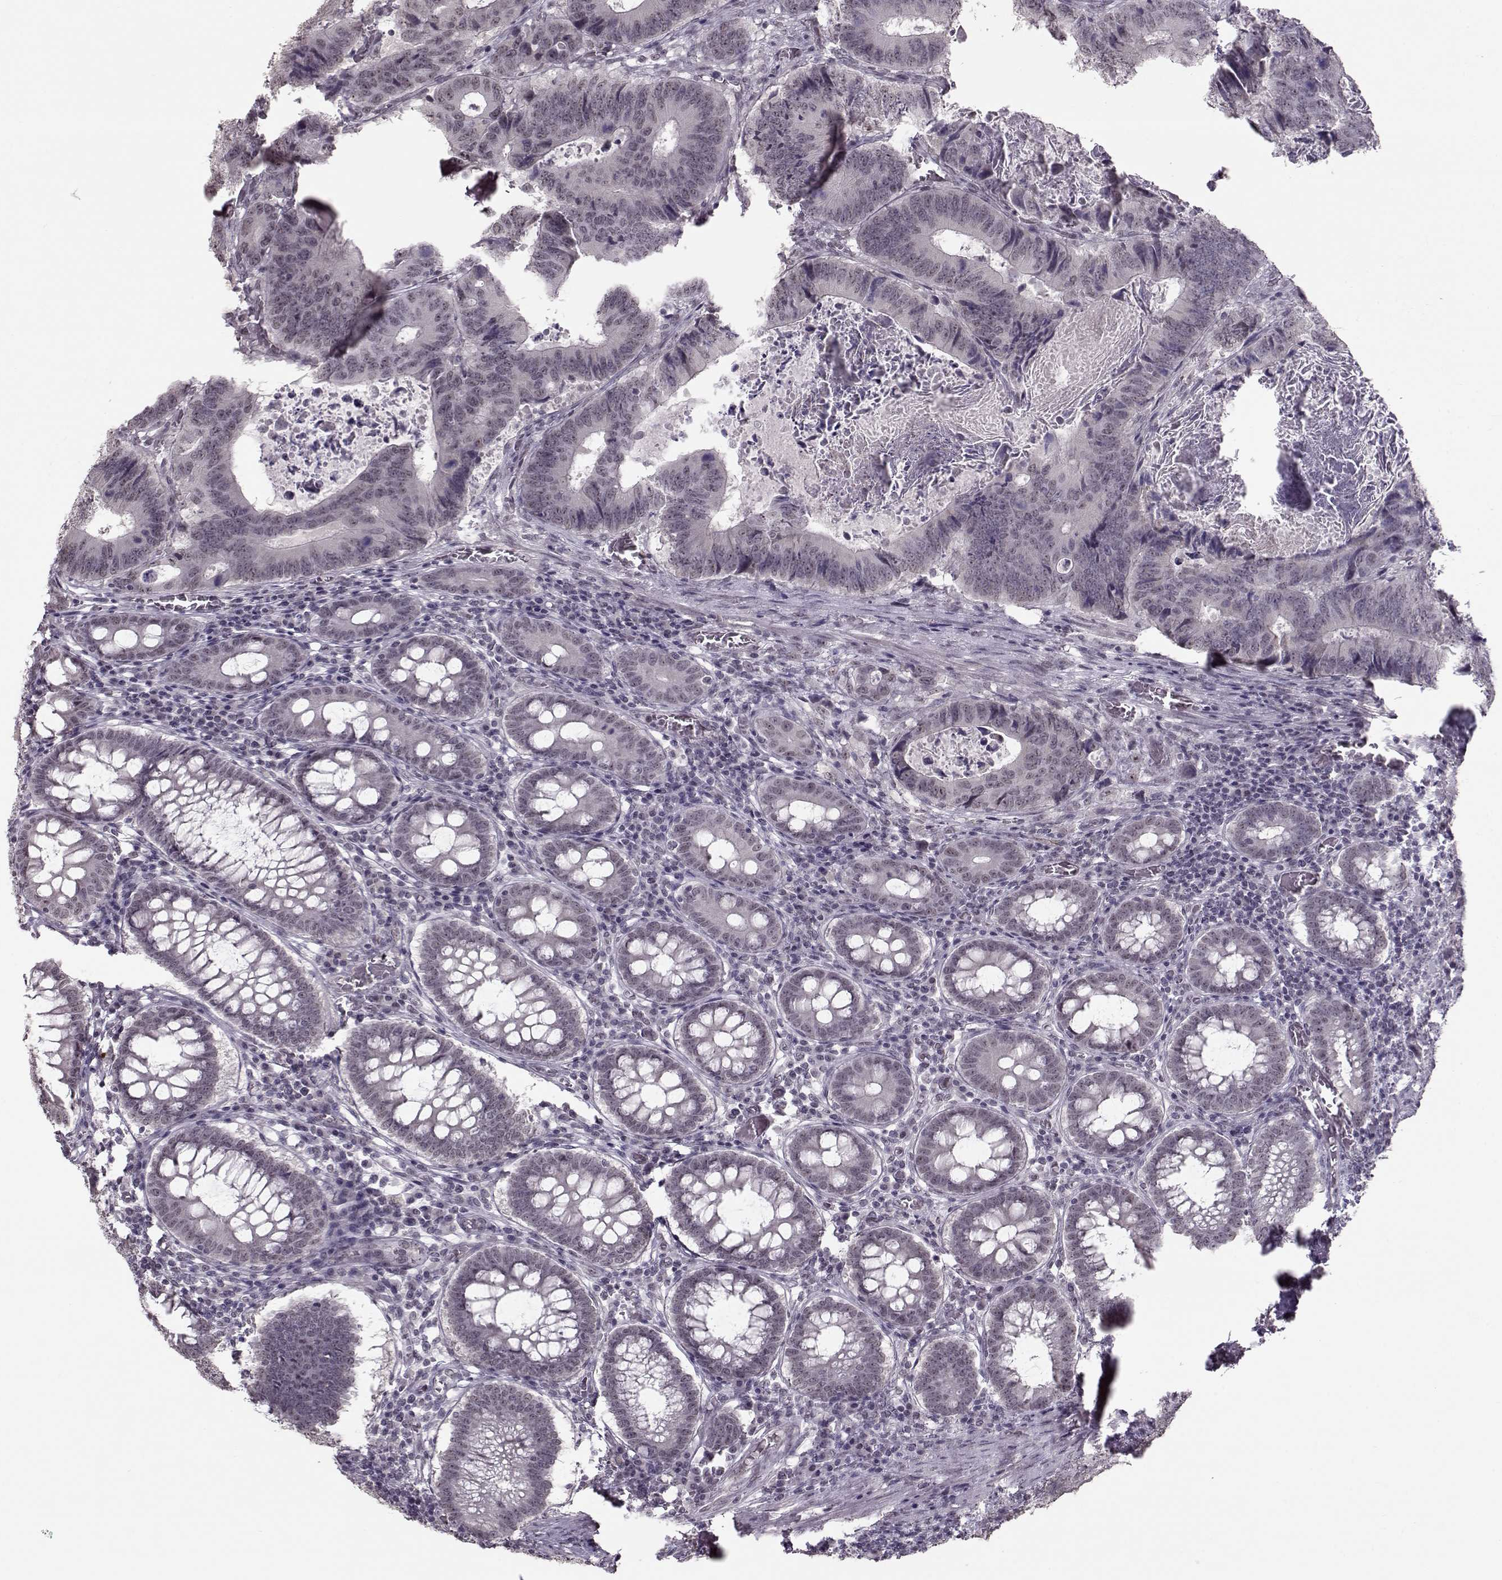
{"staining": {"intensity": "negative", "quantity": "none", "location": "none"}, "tissue": "colorectal cancer", "cell_type": "Tumor cells", "image_type": "cancer", "snomed": [{"axis": "morphology", "description": "Adenocarcinoma, NOS"}, {"axis": "topography", "description": "Colon"}], "caption": "Protein analysis of adenocarcinoma (colorectal) exhibits no significant positivity in tumor cells. The staining was performed using DAB to visualize the protein expression in brown, while the nuclei were stained in blue with hematoxylin (Magnification: 20x).", "gene": "PCP4", "patient": {"sex": "female", "age": 82}}